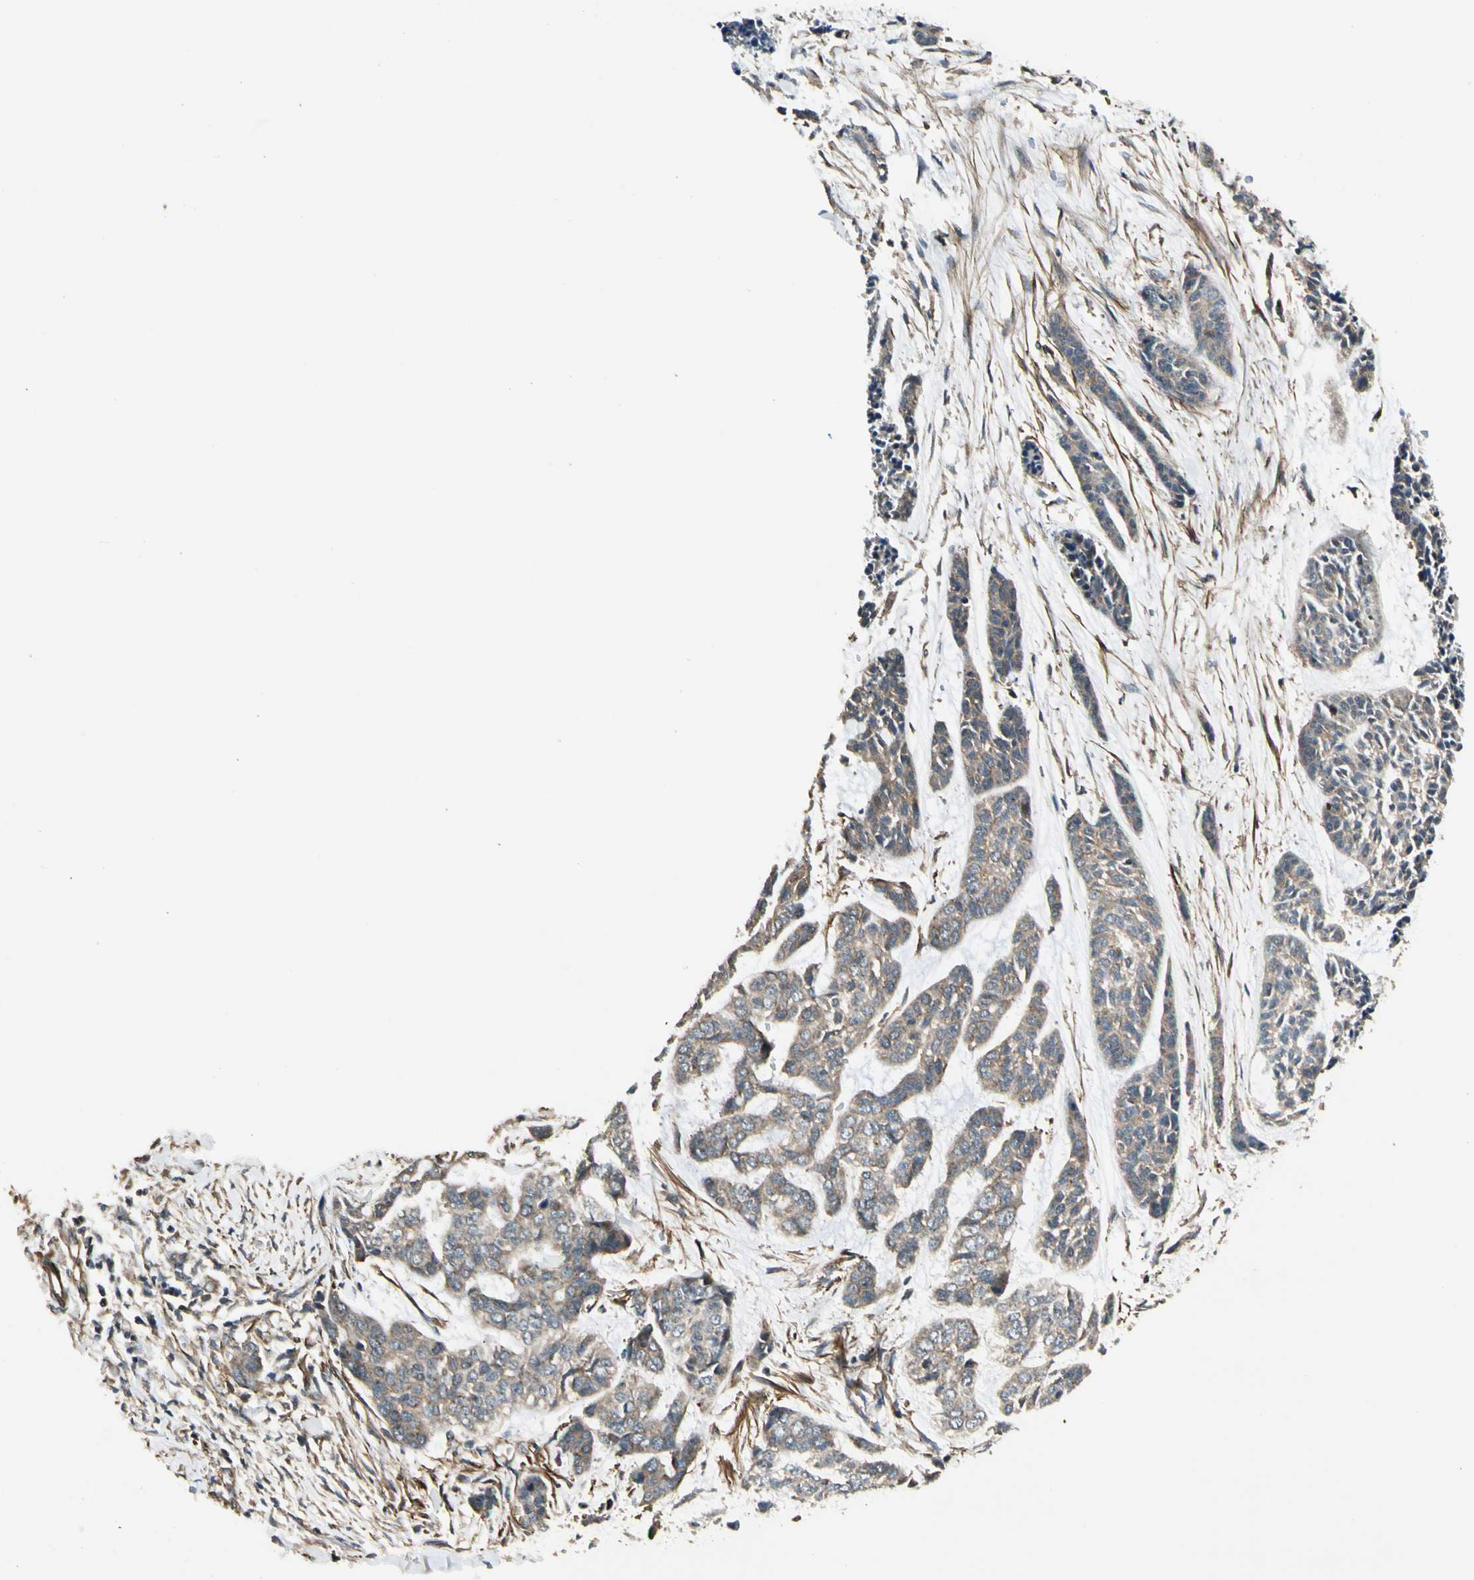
{"staining": {"intensity": "weak", "quantity": ">75%", "location": "cytoplasmic/membranous"}, "tissue": "skin cancer", "cell_type": "Tumor cells", "image_type": "cancer", "snomed": [{"axis": "morphology", "description": "Basal cell carcinoma"}, {"axis": "topography", "description": "Skin"}], "caption": "The histopathology image exhibits staining of skin cancer (basal cell carcinoma), revealing weak cytoplasmic/membranous protein staining (brown color) within tumor cells.", "gene": "GCK", "patient": {"sex": "female", "age": 64}}